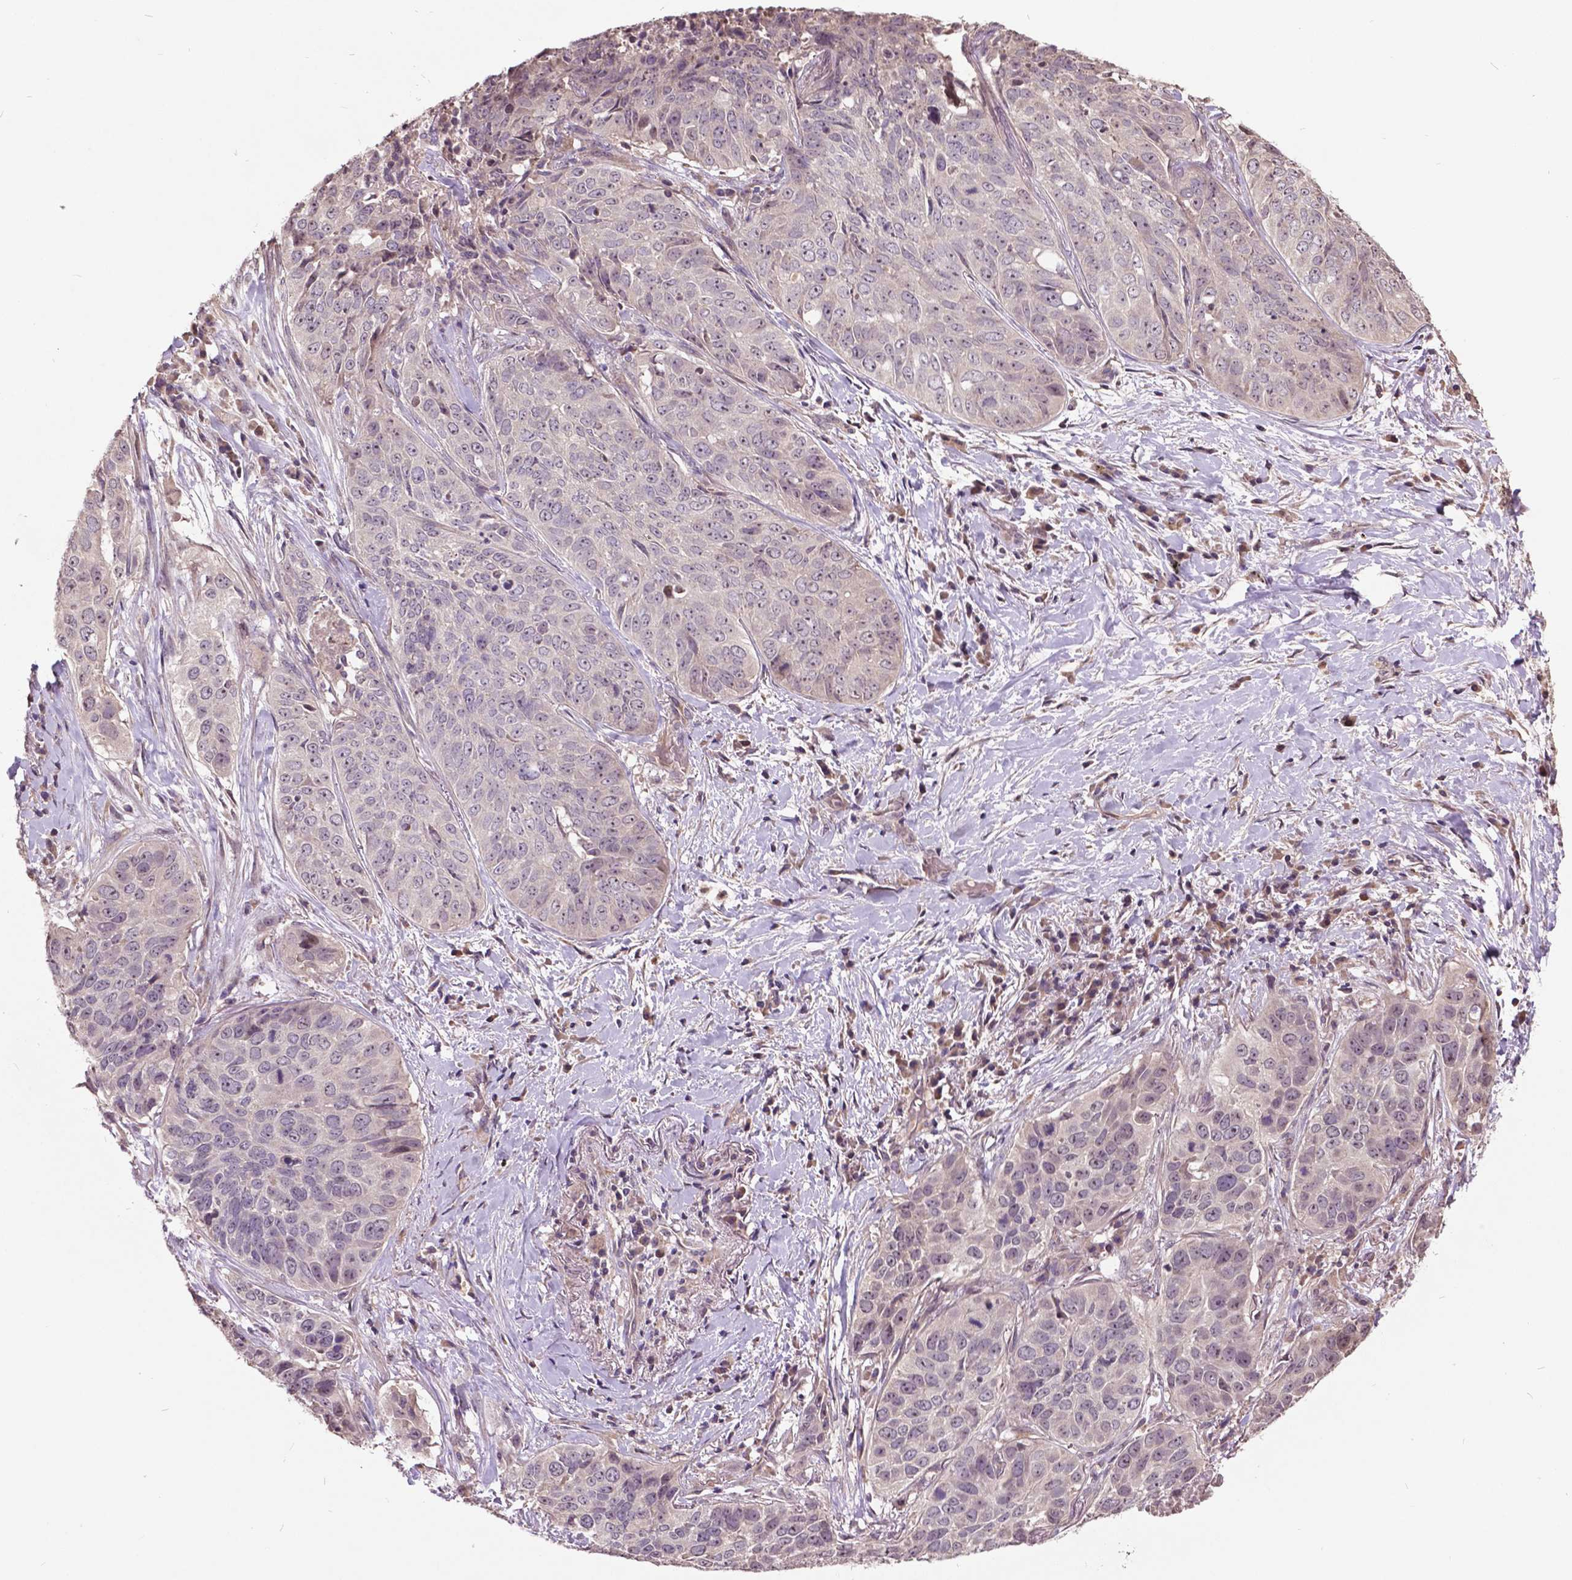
{"staining": {"intensity": "negative", "quantity": "none", "location": "none"}, "tissue": "lung cancer", "cell_type": "Tumor cells", "image_type": "cancer", "snomed": [{"axis": "morphology", "description": "Normal tissue, NOS"}, {"axis": "morphology", "description": "Squamous cell carcinoma, NOS"}, {"axis": "topography", "description": "Bronchus"}, {"axis": "topography", "description": "Lung"}], "caption": "IHC photomicrograph of squamous cell carcinoma (lung) stained for a protein (brown), which reveals no staining in tumor cells.", "gene": "AP1S3", "patient": {"sex": "male", "age": 64}}